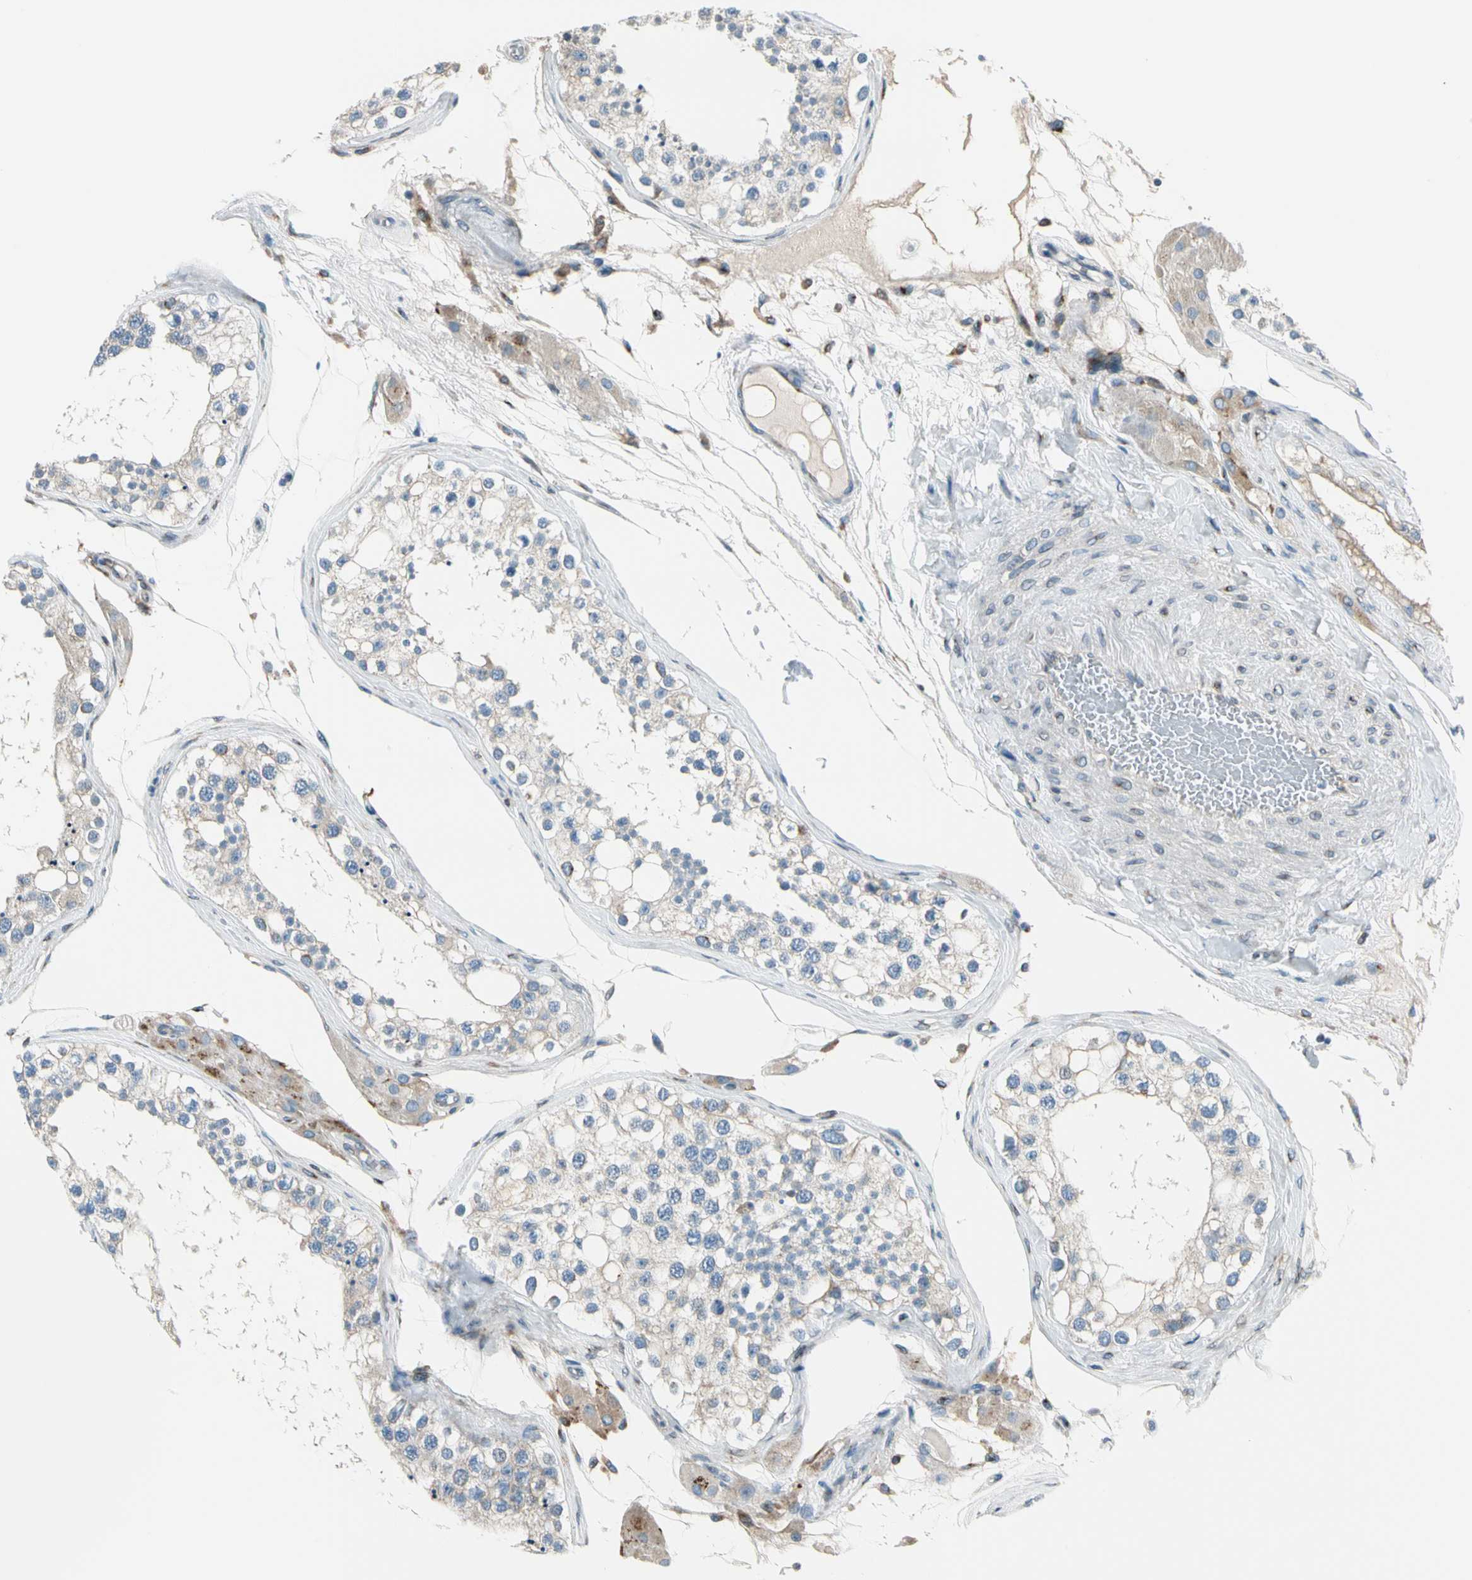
{"staining": {"intensity": "negative", "quantity": "none", "location": "none"}, "tissue": "testis", "cell_type": "Cells in seminiferous ducts", "image_type": "normal", "snomed": [{"axis": "morphology", "description": "Normal tissue, NOS"}, {"axis": "topography", "description": "Testis"}], "caption": "The immunohistochemistry image has no significant expression in cells in seminiferous ducts of testis. Nuclei are stained in blue.", "gene": "NUCB1", "patient": {"sex": "male", "age": 68}}